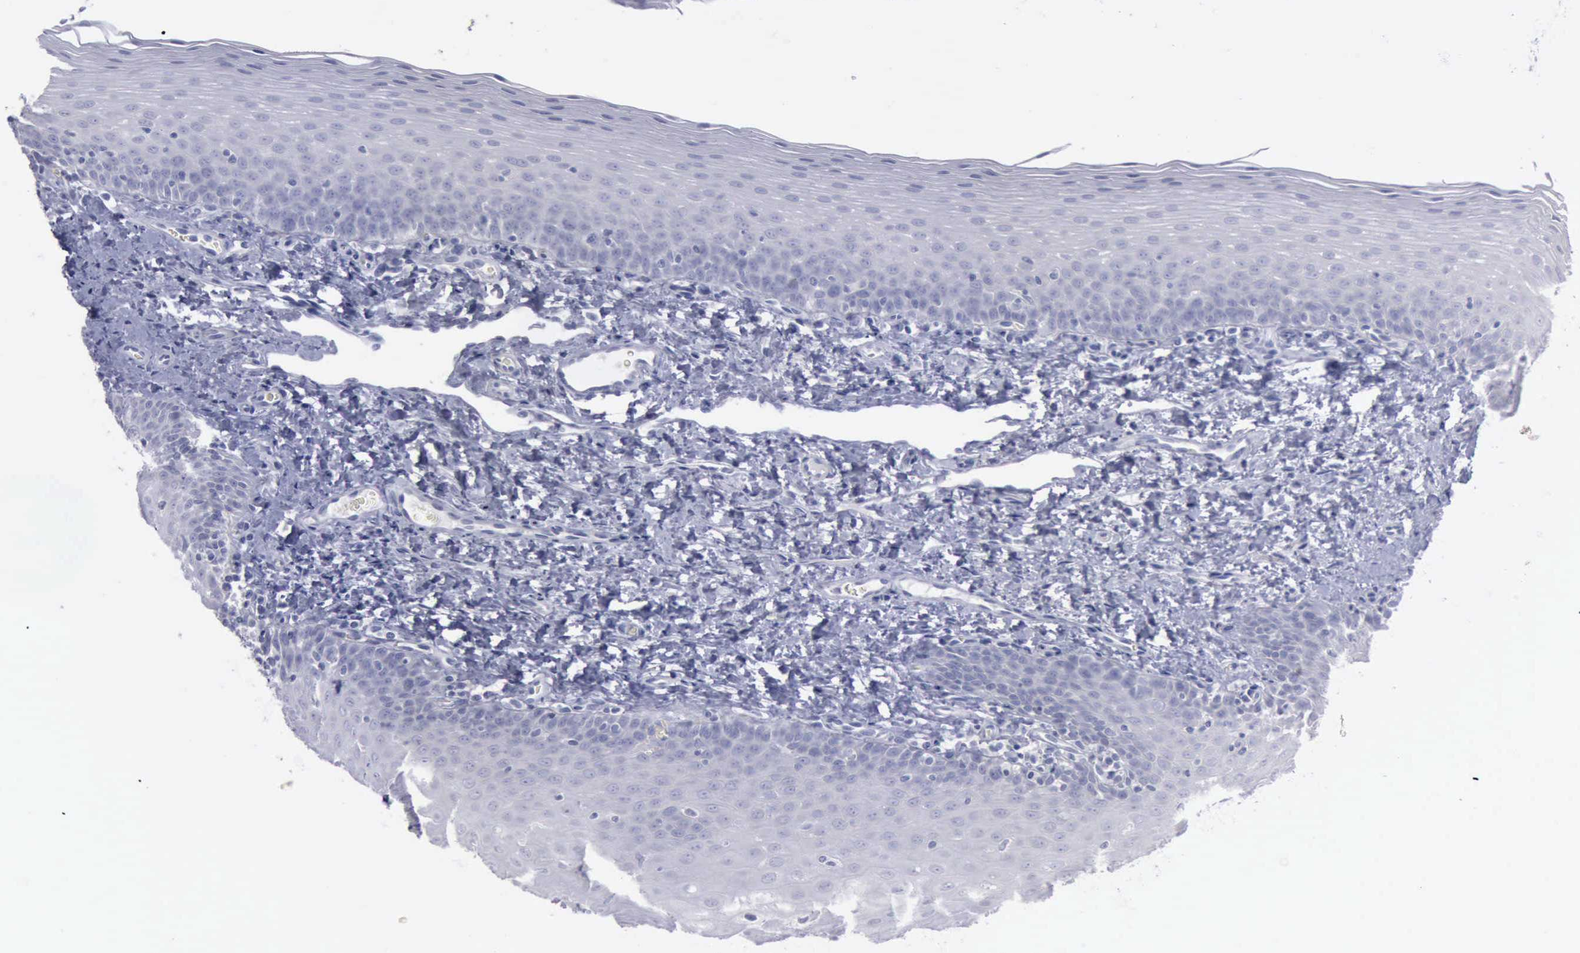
{"staining": {"intensity": "strong", "quantity": "<25%", "location": "cytoplasmic/membranous"}, "tissue": "oral mucosa", "cell_type": "Squamous epithelial cells", "image_type": "normal", "snomed": [{"axis": "morphology", "description": "Normal tissue, NOS"}, {"axis": "topography", "description": "Oral tissue"}], "caption": "Oral mucosa stained for a protein (brown) demonstrates strong cytoplasmic/membranous positive positivity in about <25% of squamous epithelial cells.", "gene": "CDH2", "patient": {"sex": "male", "age": 20}}